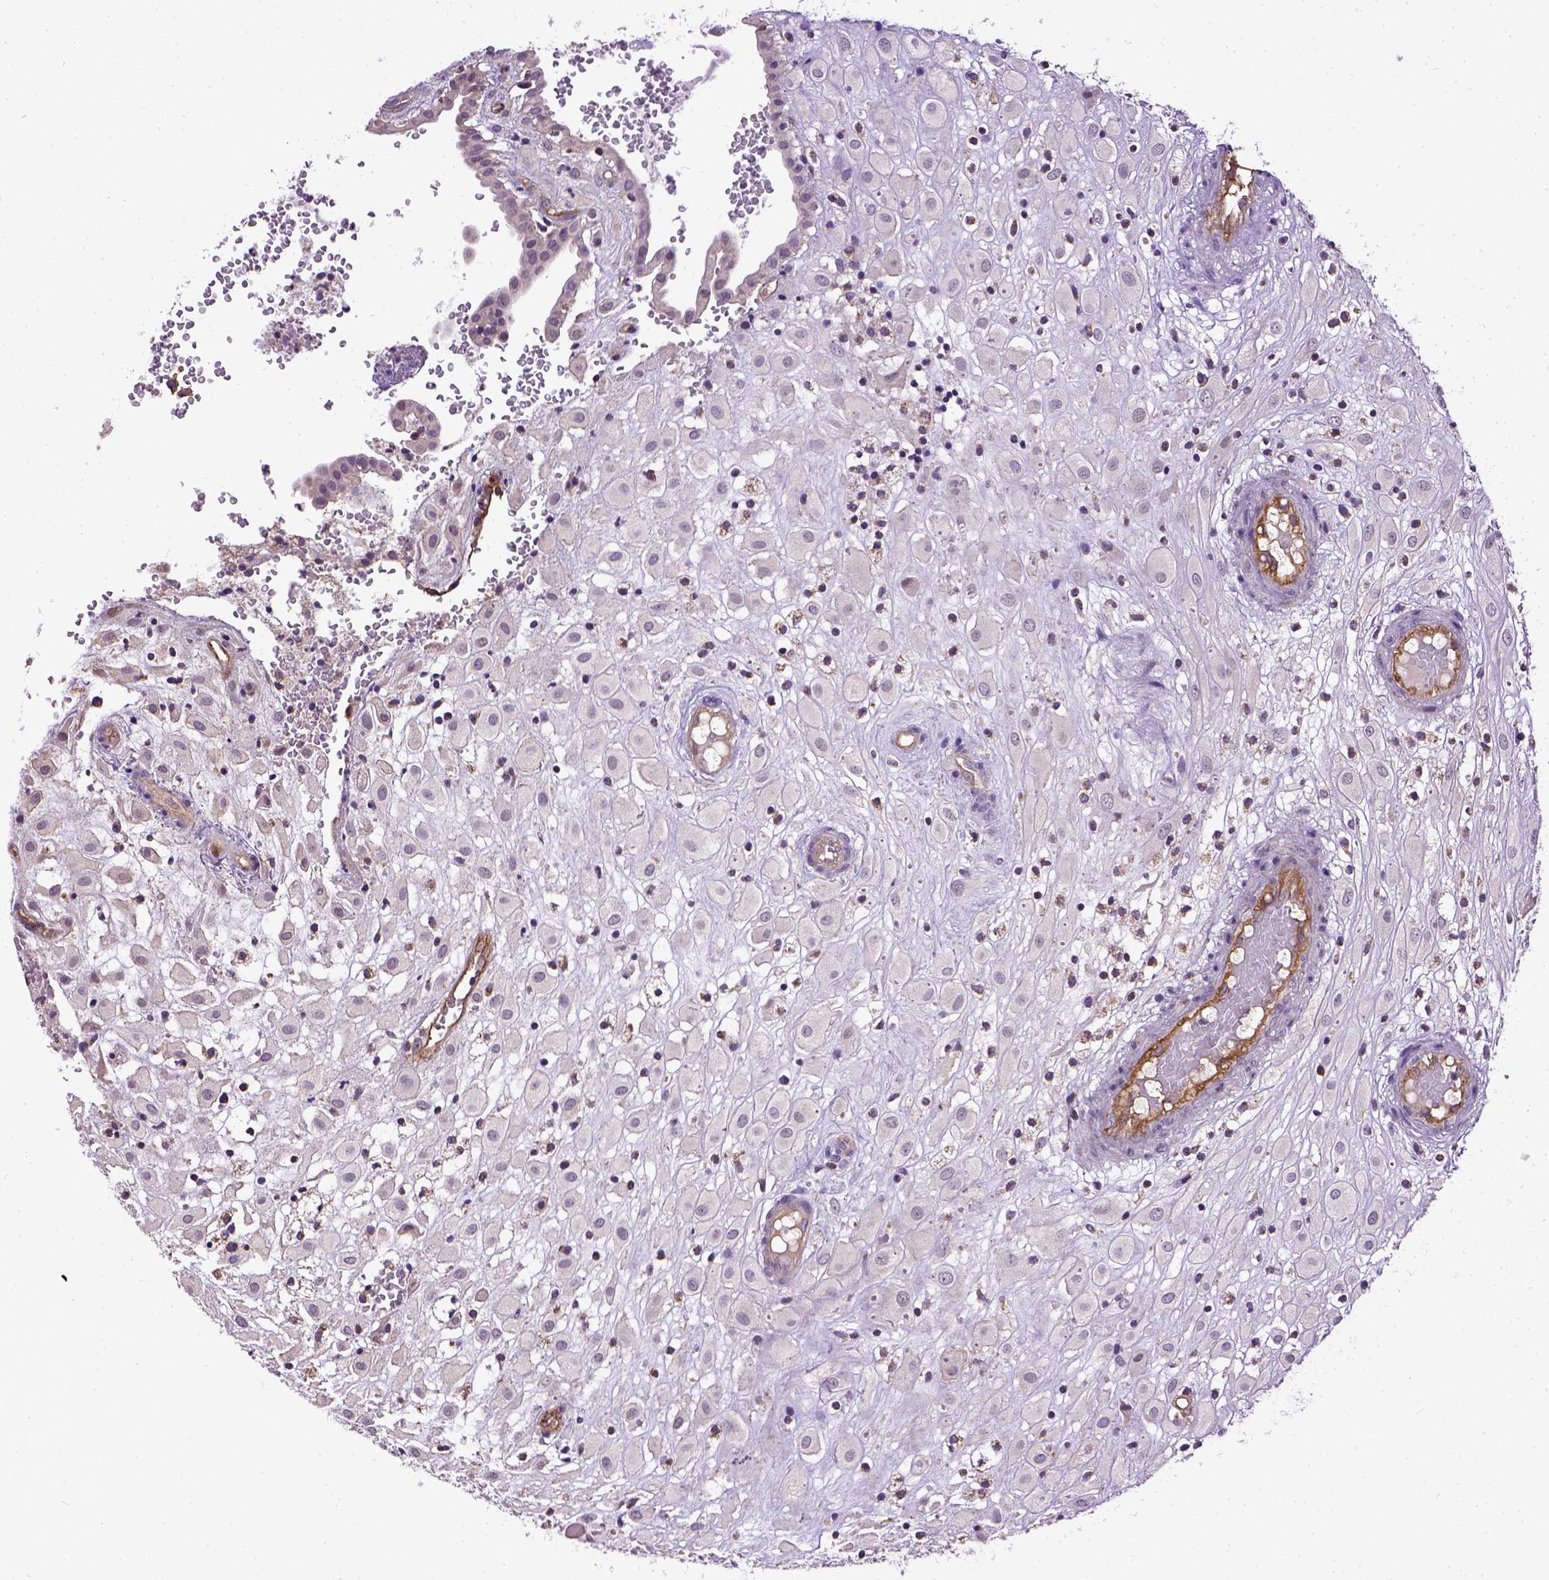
{"staining": {"intensity": "negative", "quantity": "none", "location": "none"}, "tissue": "placenta", "cell_type": "Decidual cells", "image_type": "normal", "snomed": [{"axis": "morphology", "description": "Normal tissue, NOS"}, {"axis": "topography", "description": "Placenta"}], "caption": "Histopathology image shows no significant protein positivity in decidual cells of unremarkable placenta. The staining was performed using DAB (3,3'-diaminobenzidine) to visualize the protein expression in brown, while the nuclei were stained in blue with hematoxylin (Magnification: 20x).", "gene": "ENG", "patient": {"sex": "female", "age": 24}}